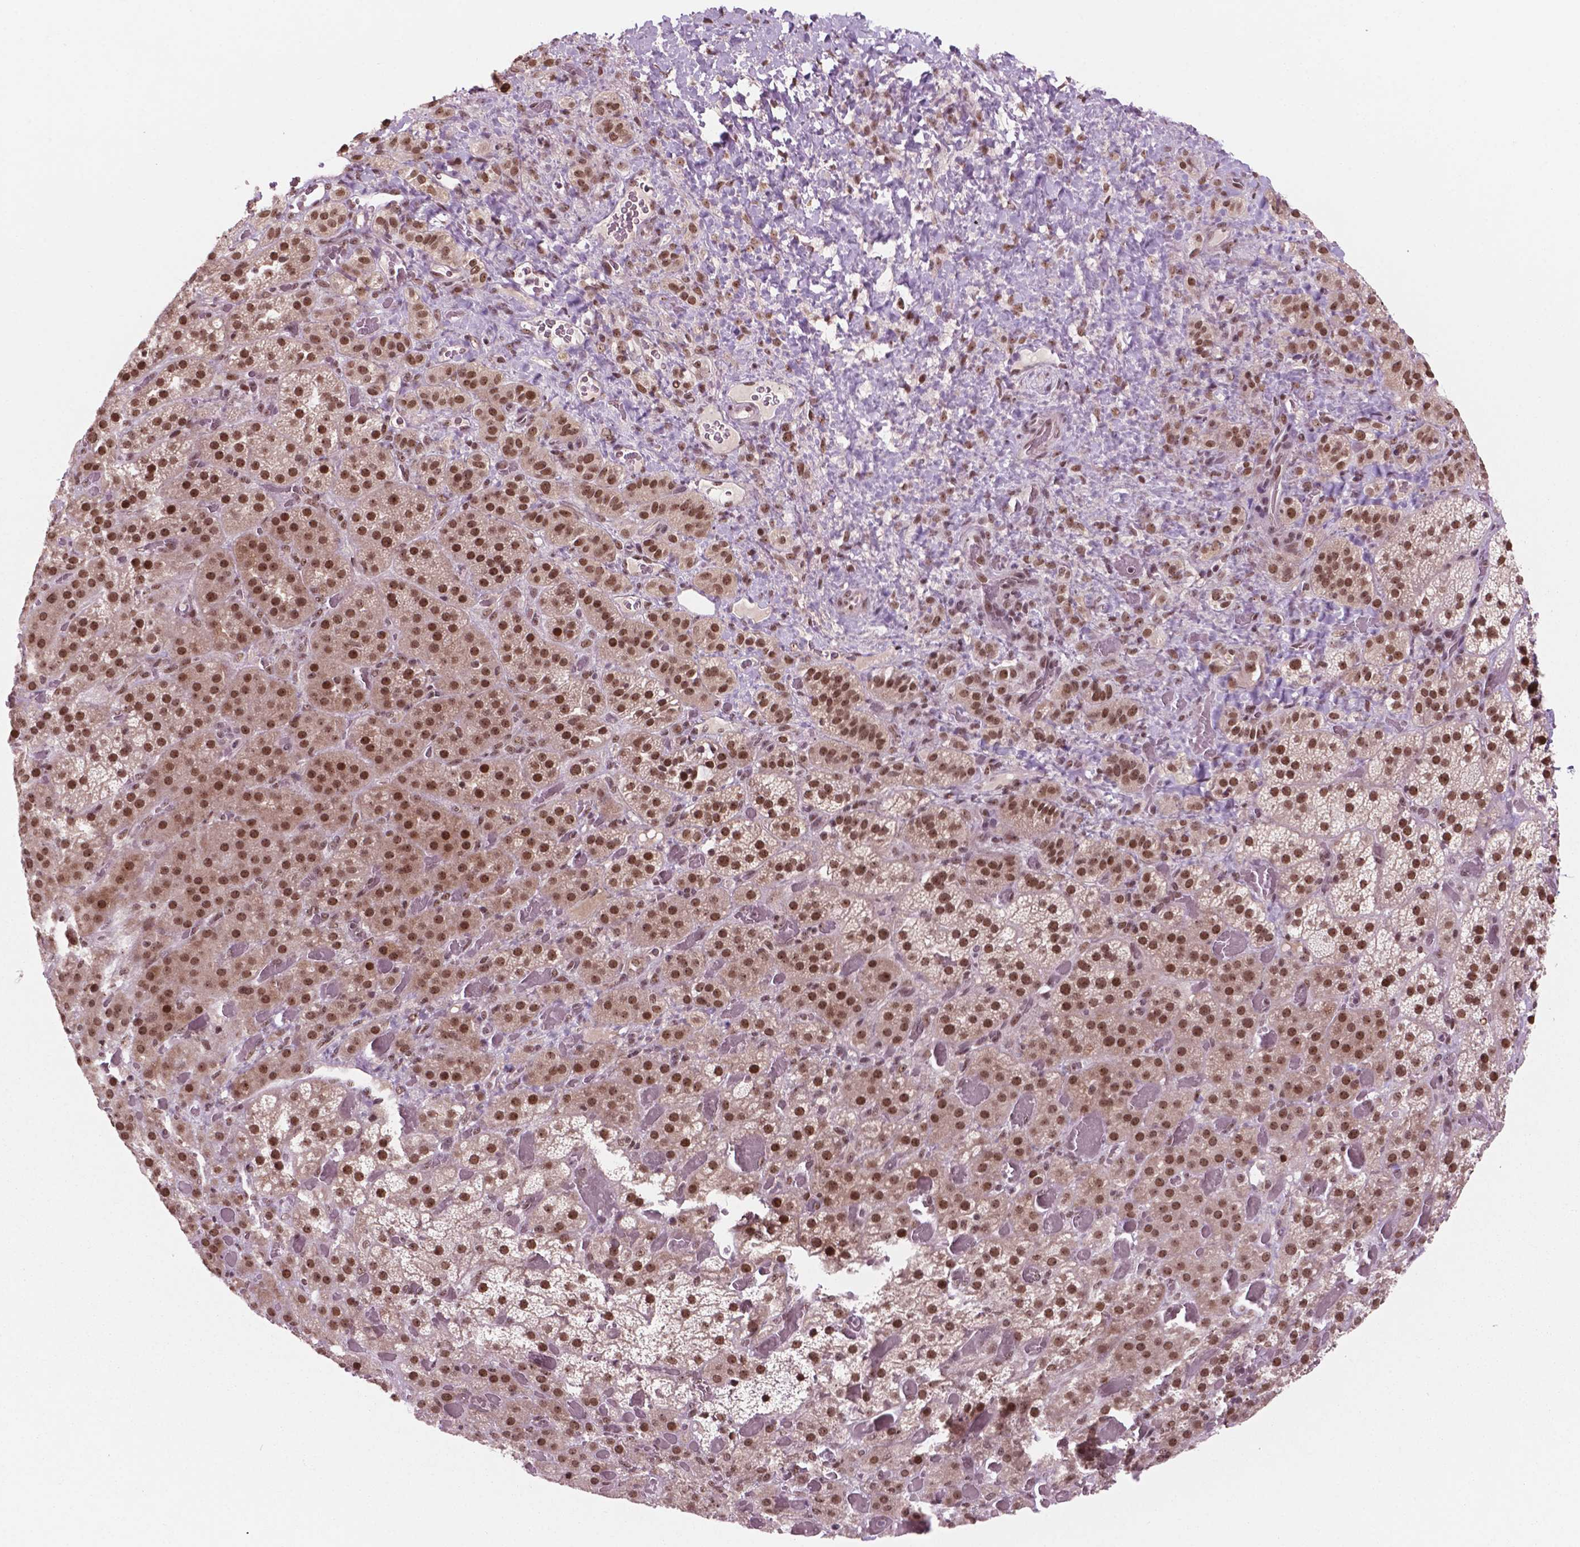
{"staining": {"intensity": "moderate", "quantity": ">75%", "location": "nuclear"}, "tissue": "adrenal gland", "cell_type": "Glandular cells", "image_type": "normal", "snomed": [{"axis": "morphology", "description": "Normal tissue, NOS"}, {"axis": "topography", "description": "Adrenal gland"}], "caption": "DAB (3,3'-diaminobenzidine) immunohistochemical staining of benign adrenal gland displays moderate nuclear protein positivity in approximately >75% of glandular cells.", "gene": "POLR2E", "patient": {"sex": "male", "age": 57}}